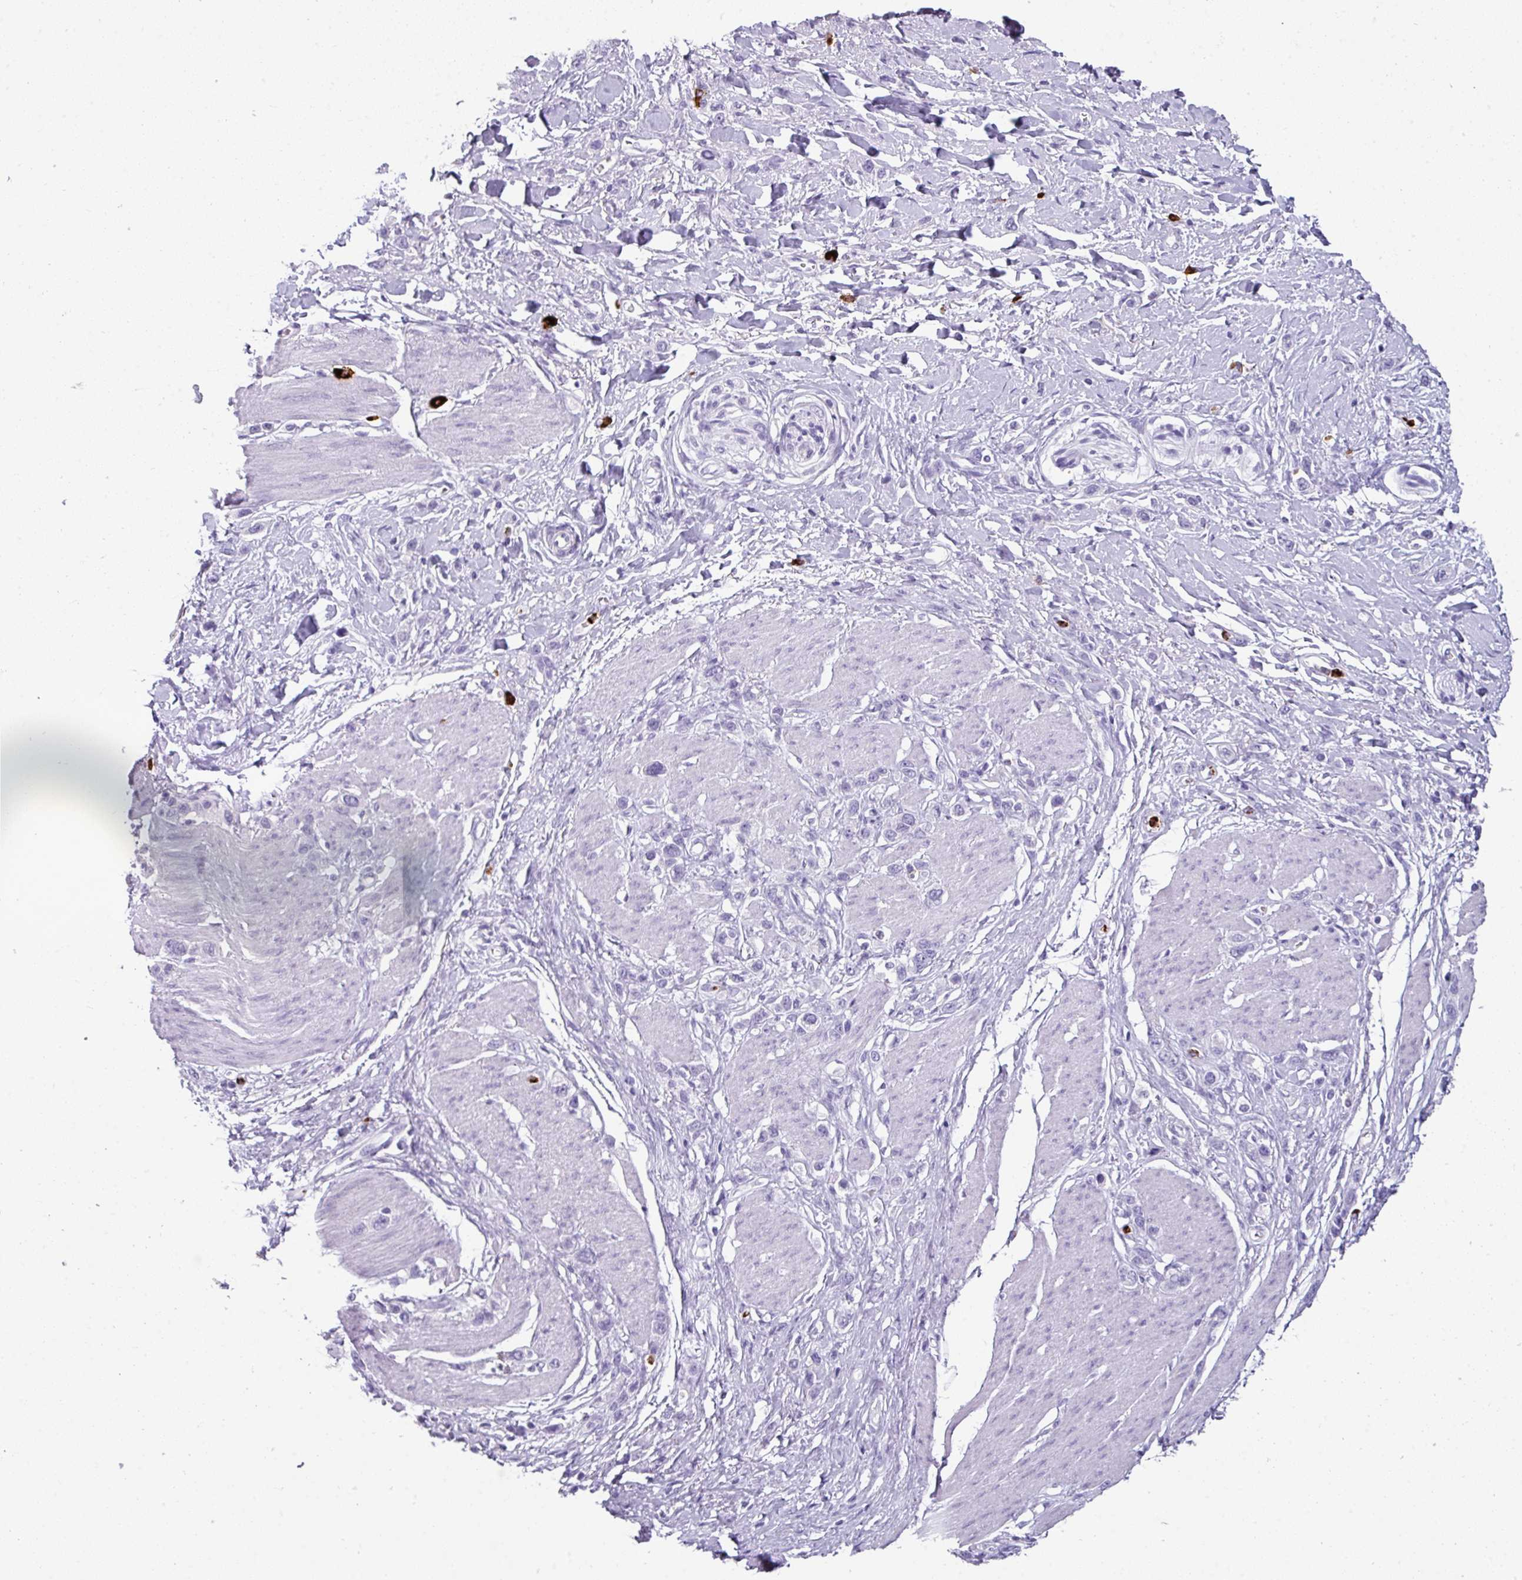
{"staining": {"intensity": "negative", "quantity": "none", "location": "none"}, "tissue": "stomach cancer", "cell_type": "Tumor cells", "image_type": "cancer", "snomed": [{"axis": "morphology", "description": "Adenocarcinoma, NOS"}, {"axis": "topography", "description": "Stomach"}], "caption": "Micrograph shows no protein positivity in tumor cells of adenocarcinoma (stomach) tissue.", "gene": "CTSG", "patient": {"sex": "female", "age": 65}}